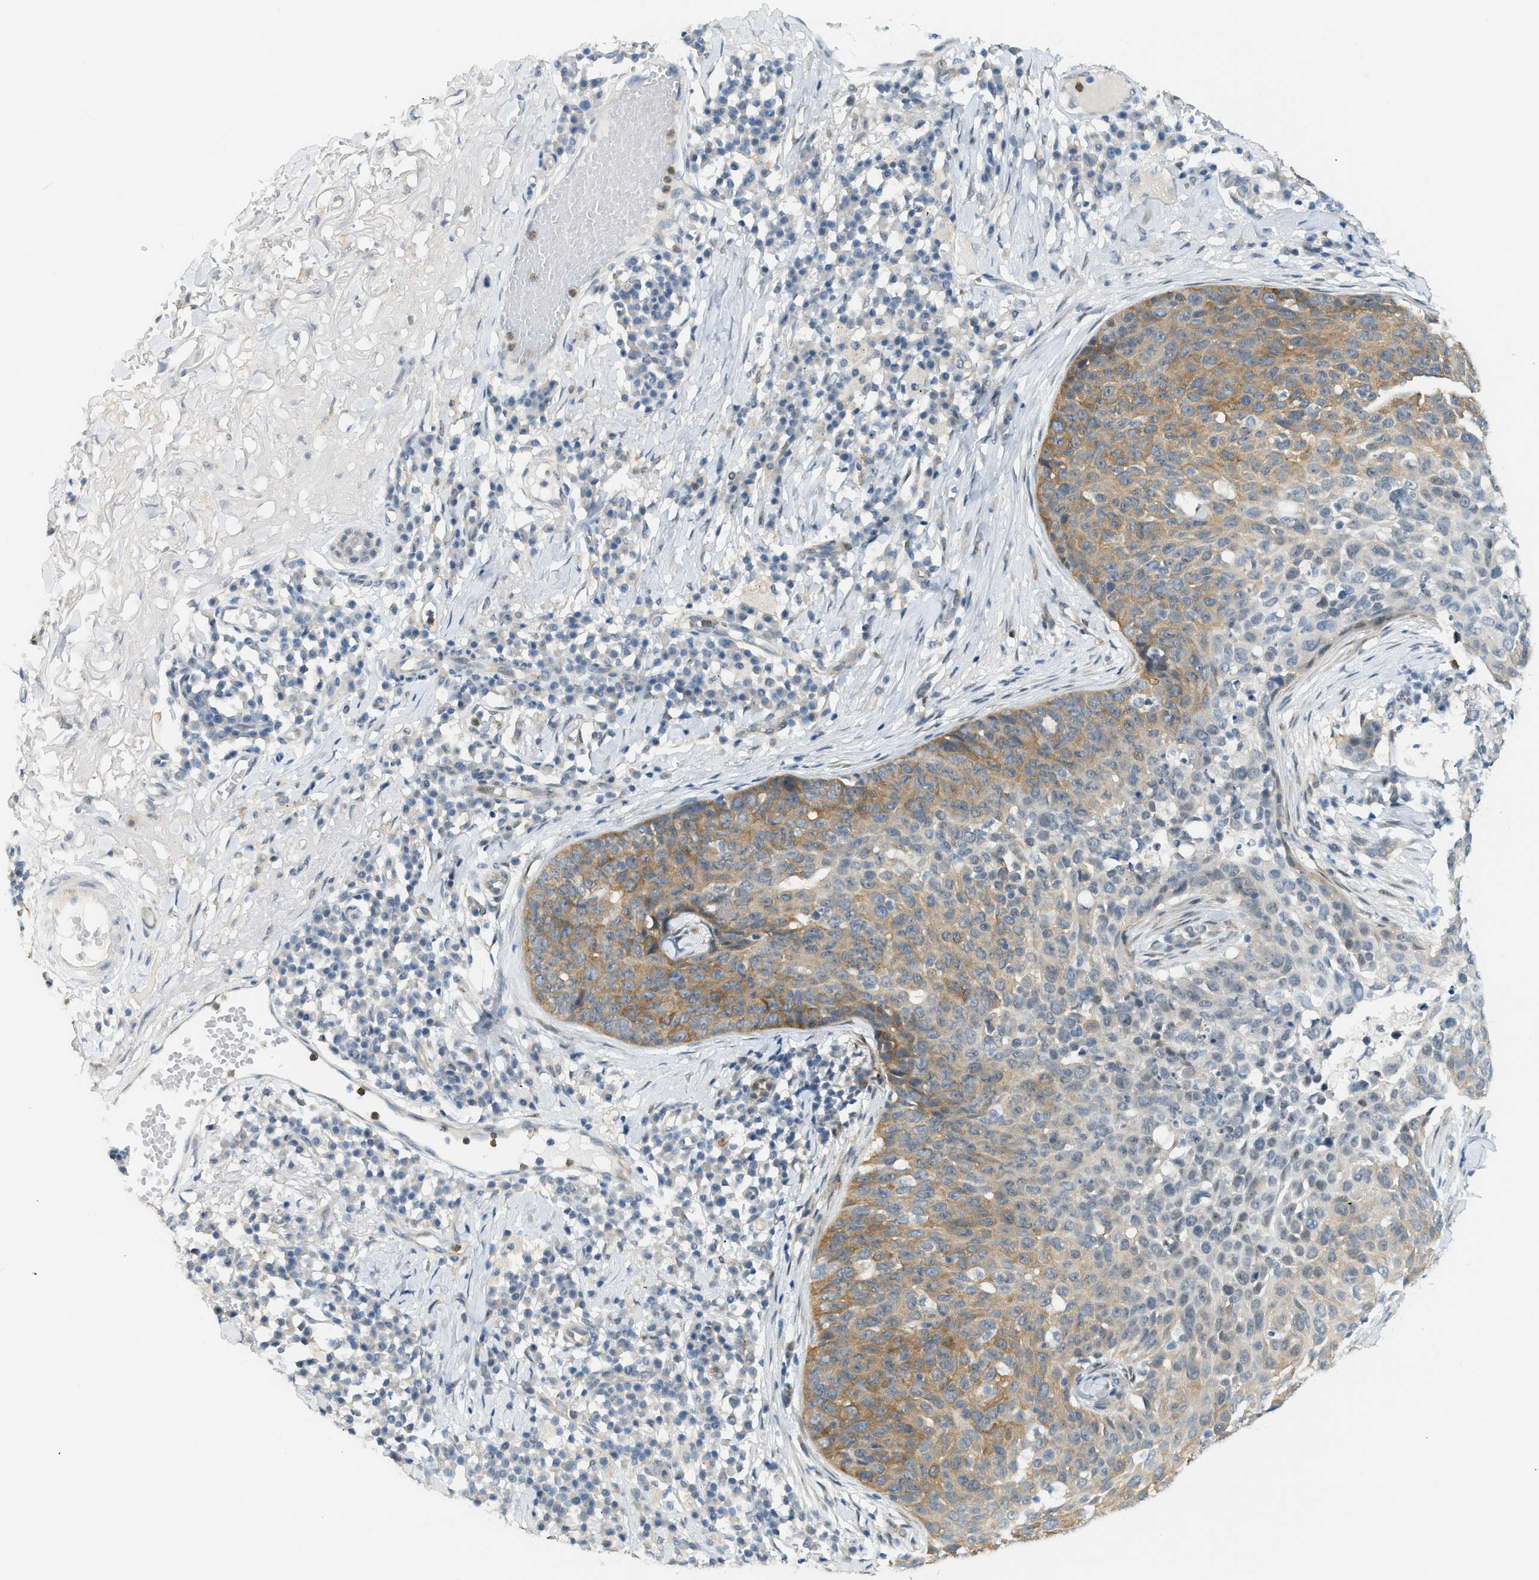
{"staining": {"intensity": "moderate", "quantity": ">75%", "location": "cytoplasmic/membranous"}, "tissue": "skin cancer", "cell_type": "Tumor cells", "image_type": "cancer", "snomed": [{"axis": "morphology", "description": "Squamous cell carcinoma in situ, NOS"}, {"axis": "morphology", "description": "Squamous cell carcinoma, NOS"}, {"axis": "topography", "description": "Skin"}], "caption": "Protein expression analysis of human squamous cell carcinoma (skin) reveals moderate cytoplasmic/membranous expression in about >75% of tumor cells.", "gene": "ZNF408", "patient": {"sex": "male", "age": 93}}